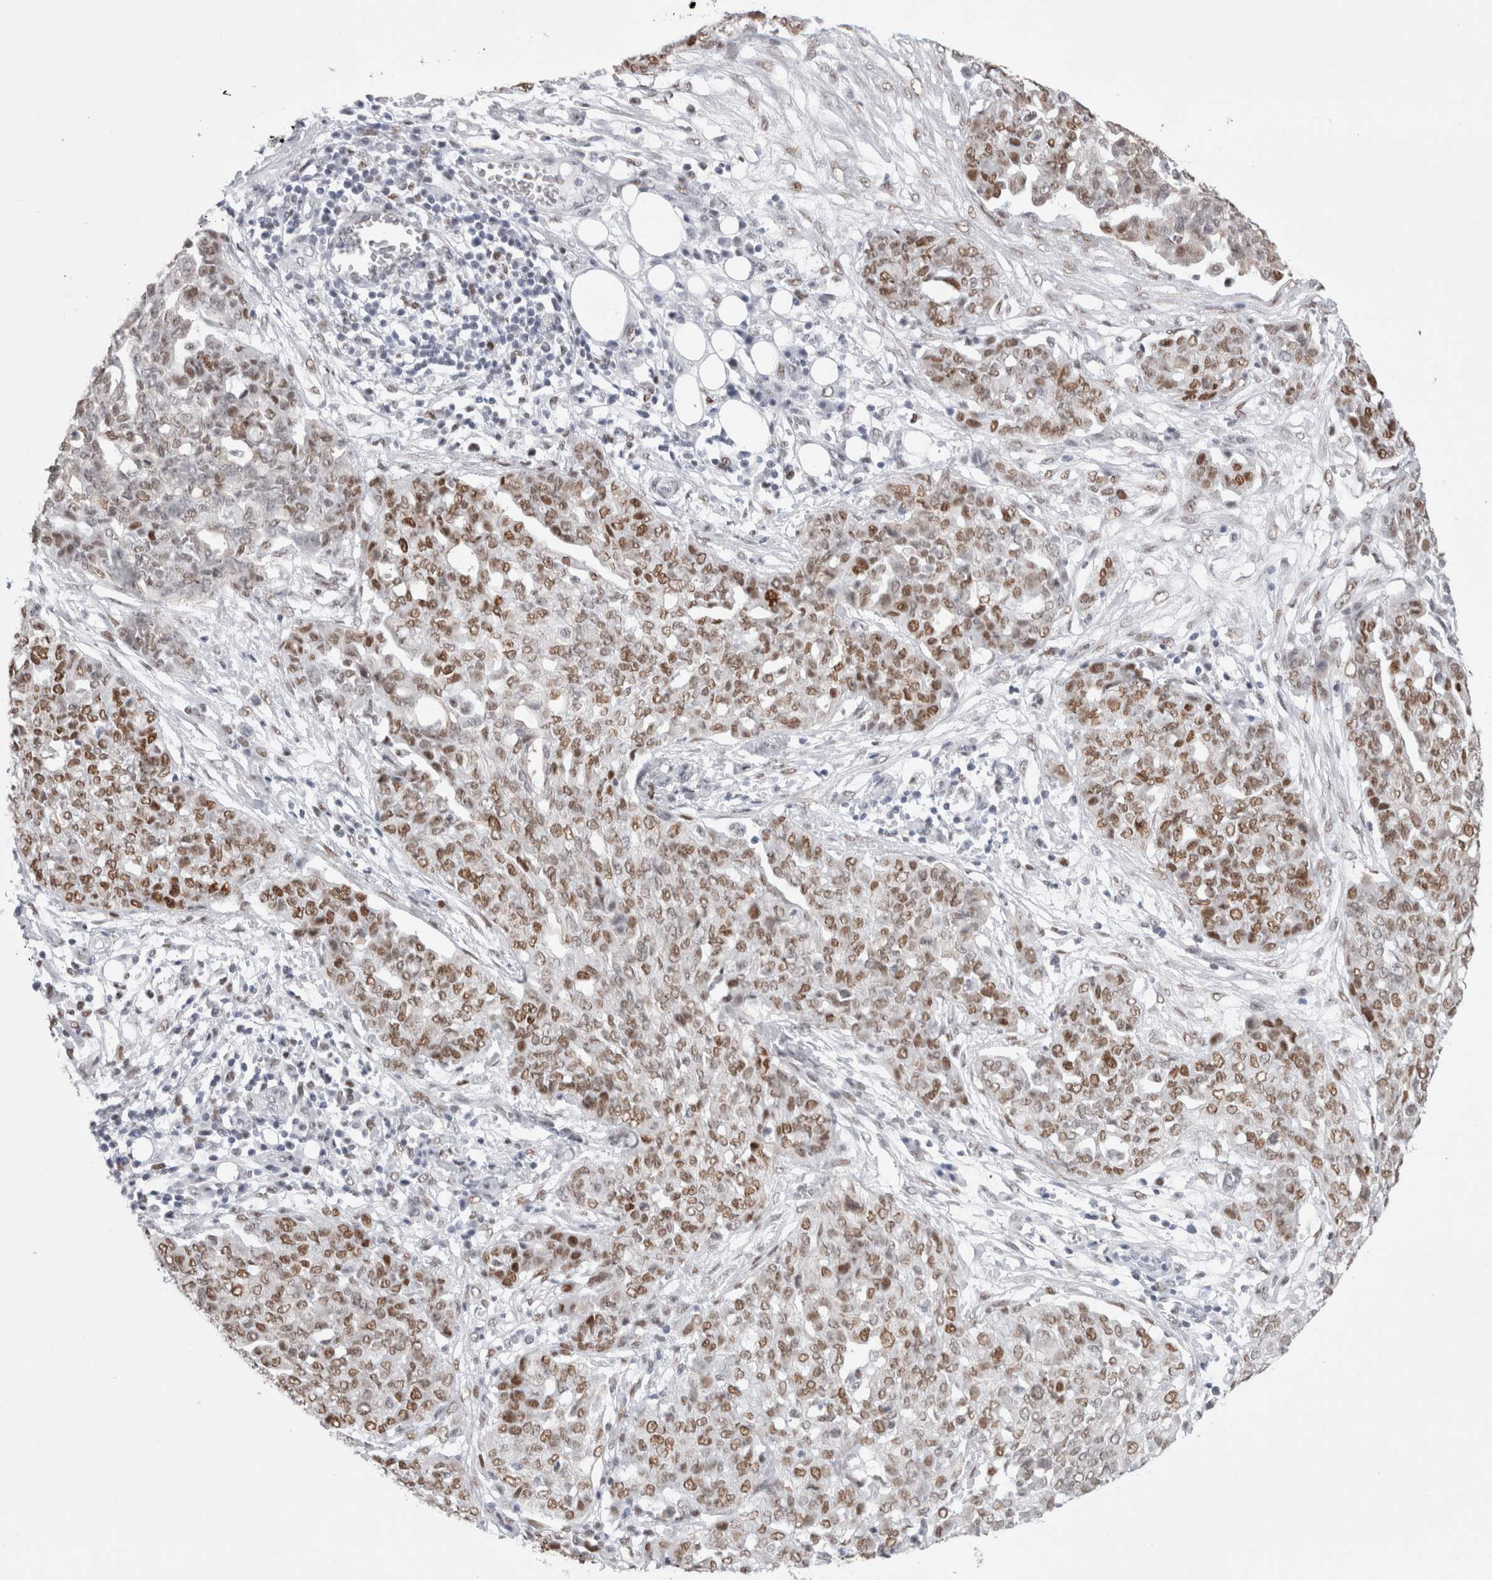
{"staining": {"intensity": "moderate", "quantity": ">75%", "location": "nuclear"}, "tissue": "ovarian cancer", "cell_type": "Tumor cells", "image_type": "cancer", "snomed": [{"axis": "morphology", "description": "Cystadenocarcinoma, serous, NOS"}, {"axis": "topography", "description": "Soft tissue"}, {"axis": "topography", "description": "Ovary"}], "caption": "Immunohistochemical staining of human ovarian cancer demonstrates moderate nuclear protein positivity in about >75% of tumor cells.", "gene": "SMARCC1", "patient": {"sex": "female", "age": 57}}